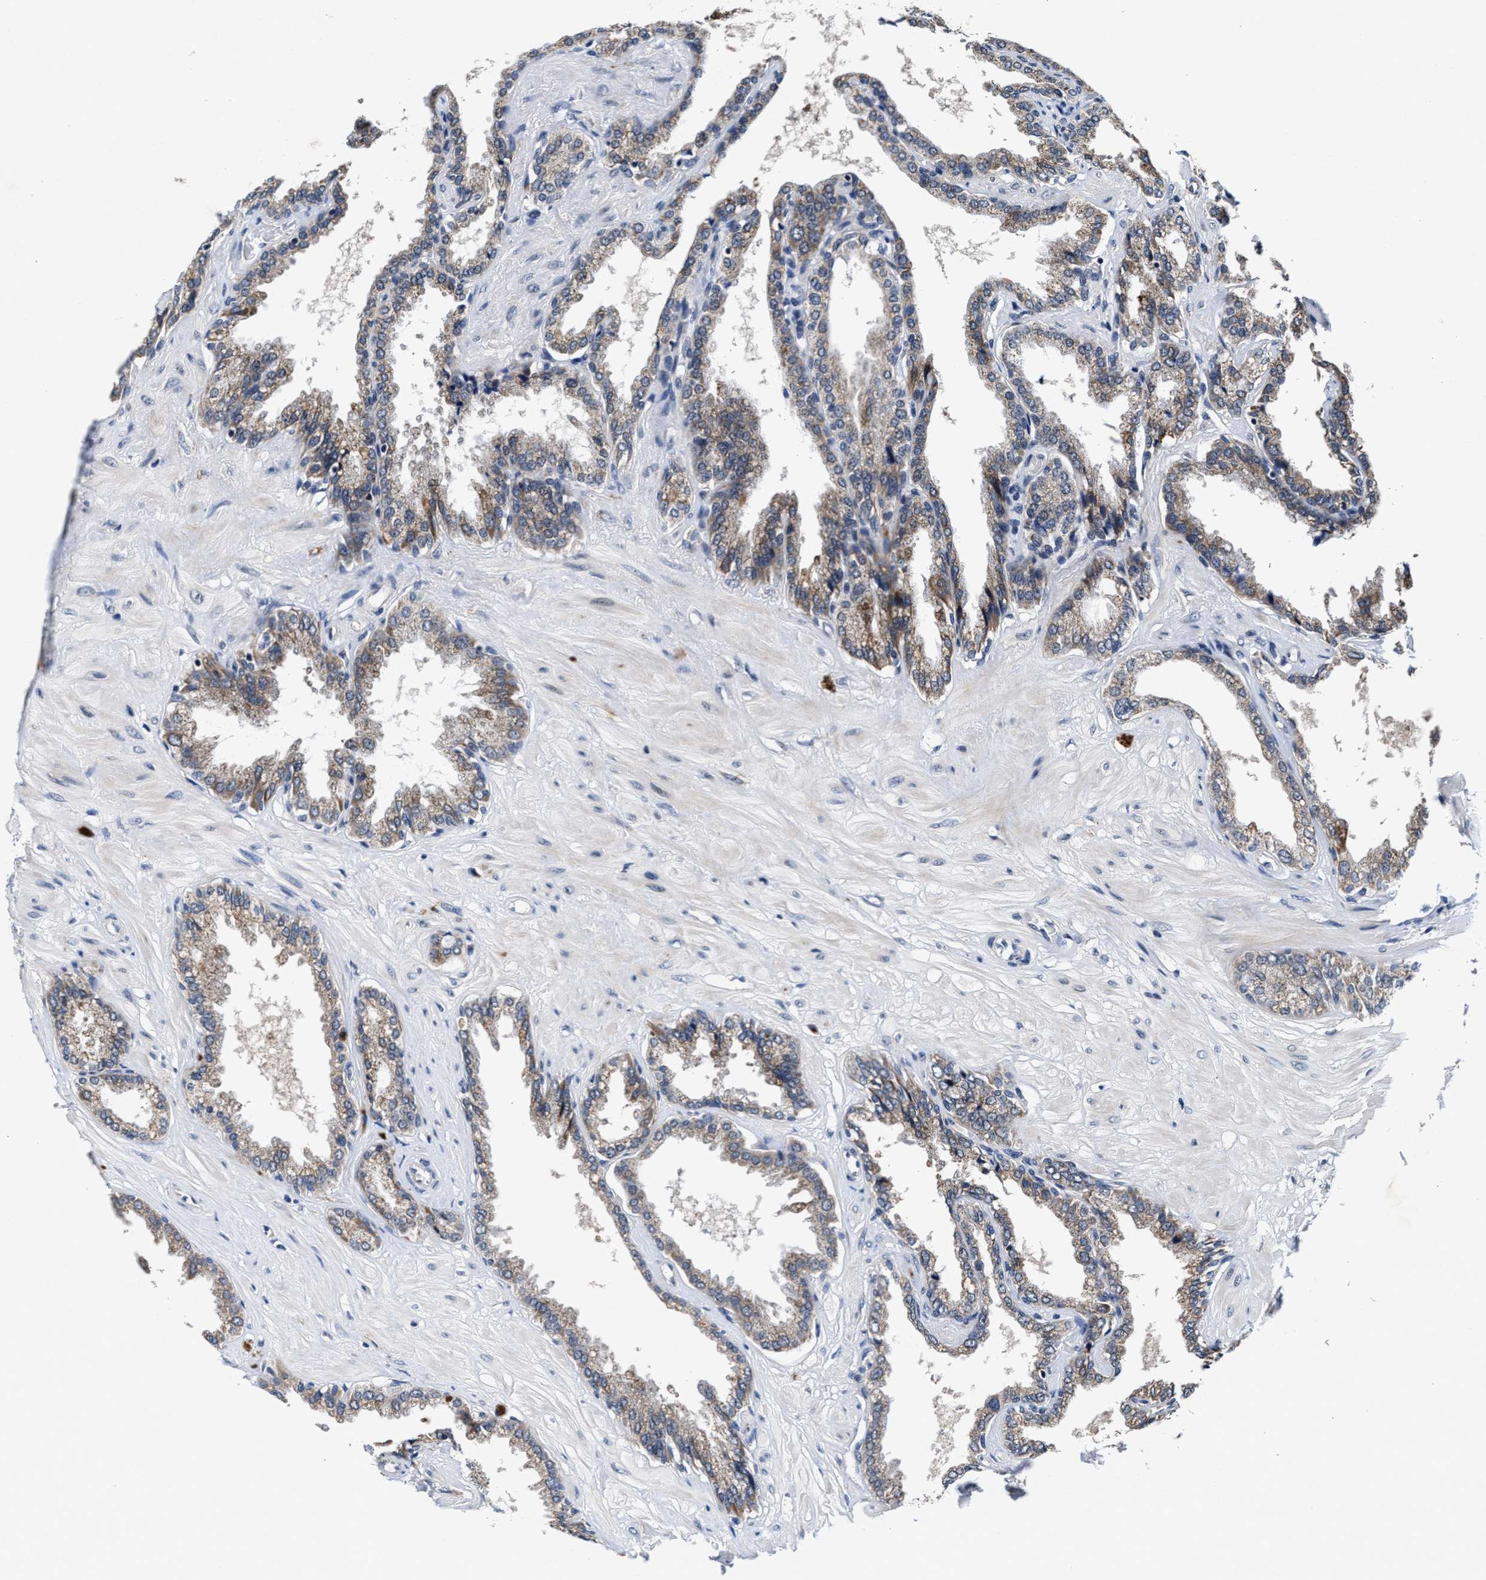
{"staining": {"intensity": "weak", "quantity": ">75%", "location": "cytoplasmic/membranous"}, "tissue": "seminal vesicle", "cell_type": "Glandular cells", "image_type": "normal", "snomed": [{"axis": "morphology", "description": "Normal tissue, NOS"}, {"axis": "topography", "description": "Seminal veicle"}], "caption": "Immunohistochemical staining of unremarkable seminal vesicle exhibits >75% levels of weak cytoplasmic/membranous protein expression in about >75% of glandular cells.", "gene": "TMEM53", "patient": {"sex": "male", "age": 46}}